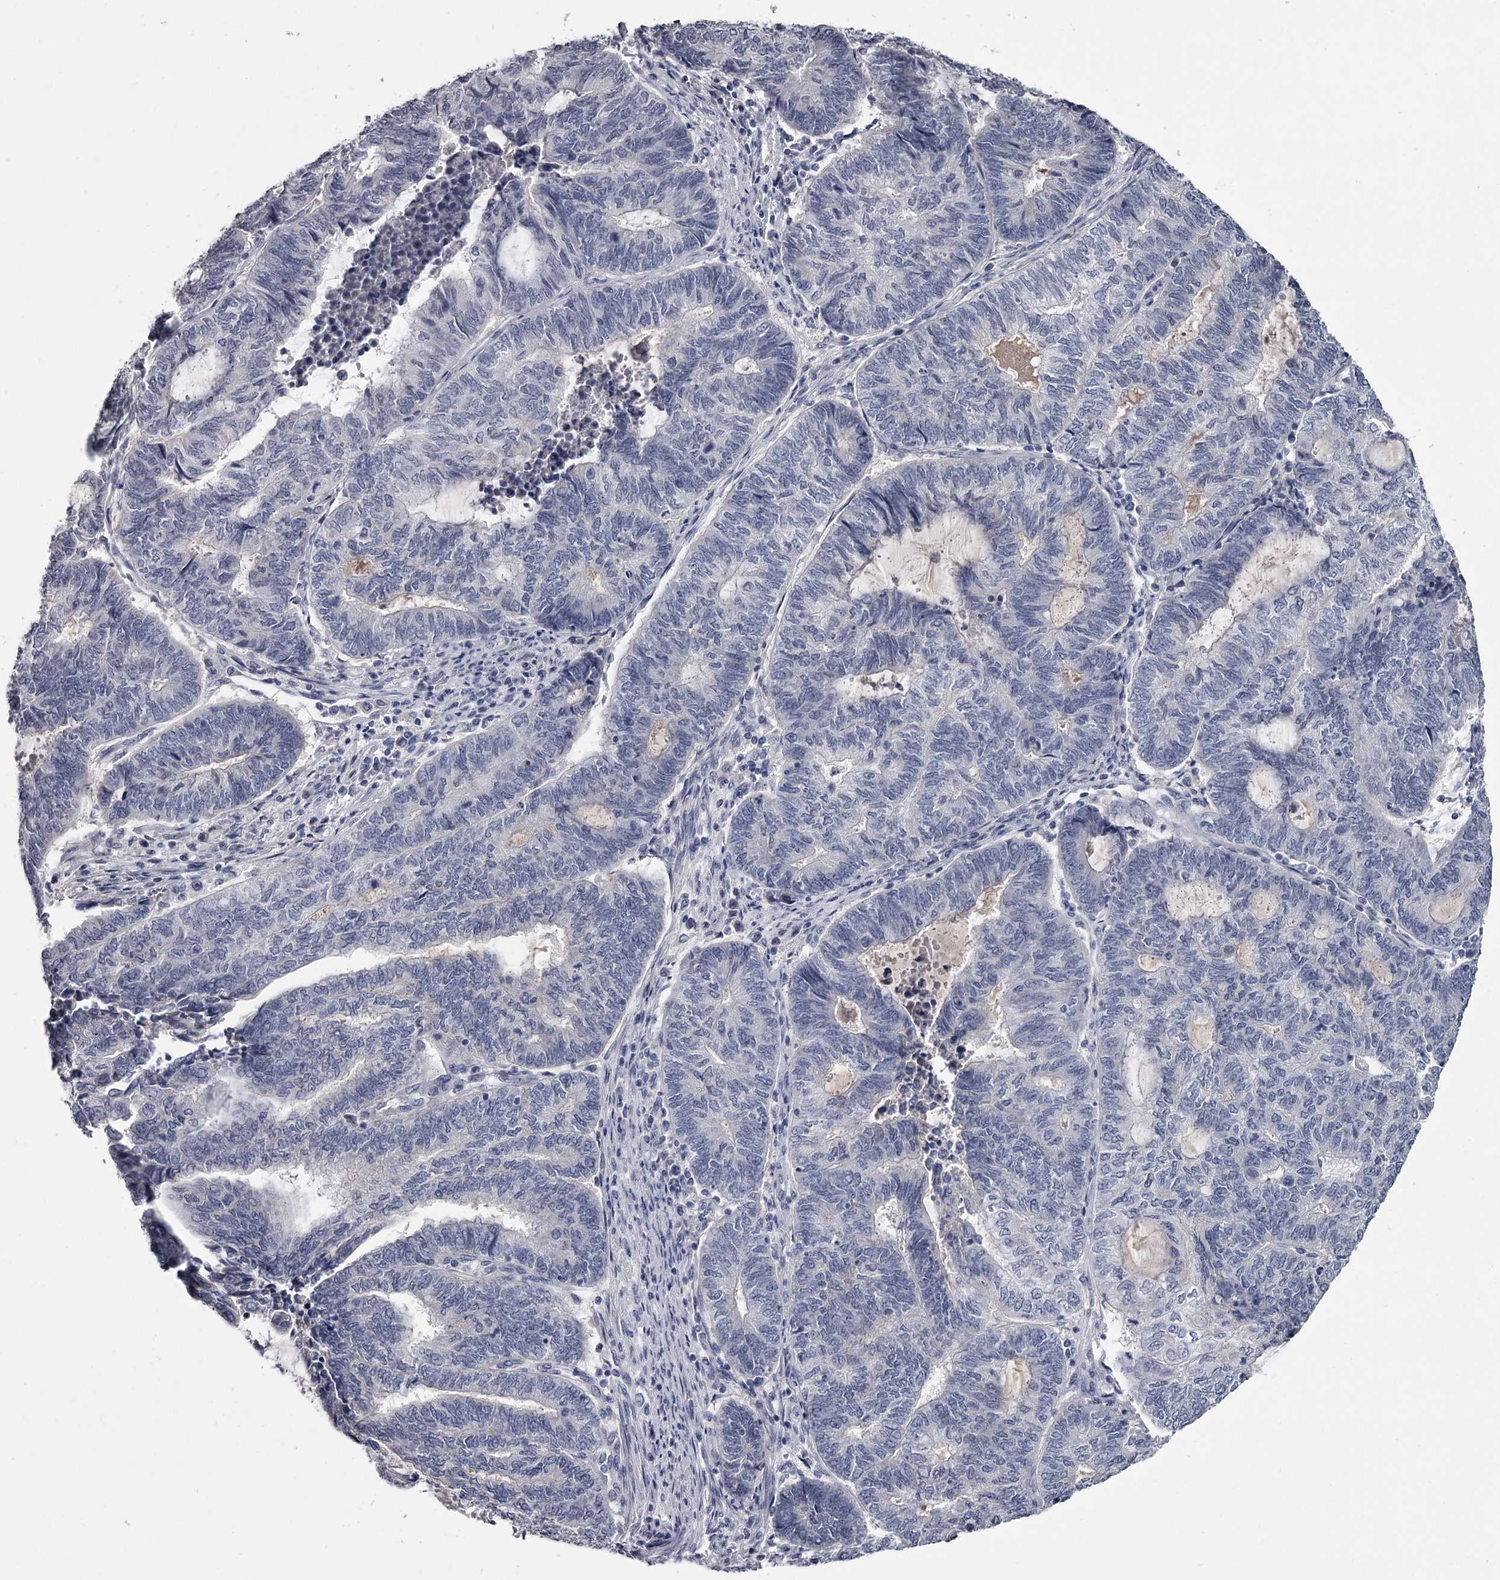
{"staining": {"intensity": "negative", "quantity": "none", "location": "none"}, "tissue": "endometrial cancer", "cell_type": "Tumor cells", "image_type": "cancer", "snomed": [{"axis": "morphology", "description": "Adenocarcinoma, NOS"}, {"axis": "topography", "description": "Uterus"}, {"axis": "topography", "description": "Endometrium"}], "caption": "This is an IHC histopathology image of human adenocarcinoma (endometrial). There is no expression in tumor cells.", "gene": "DAO", "patient": {"sex": "female", "age": 70}}